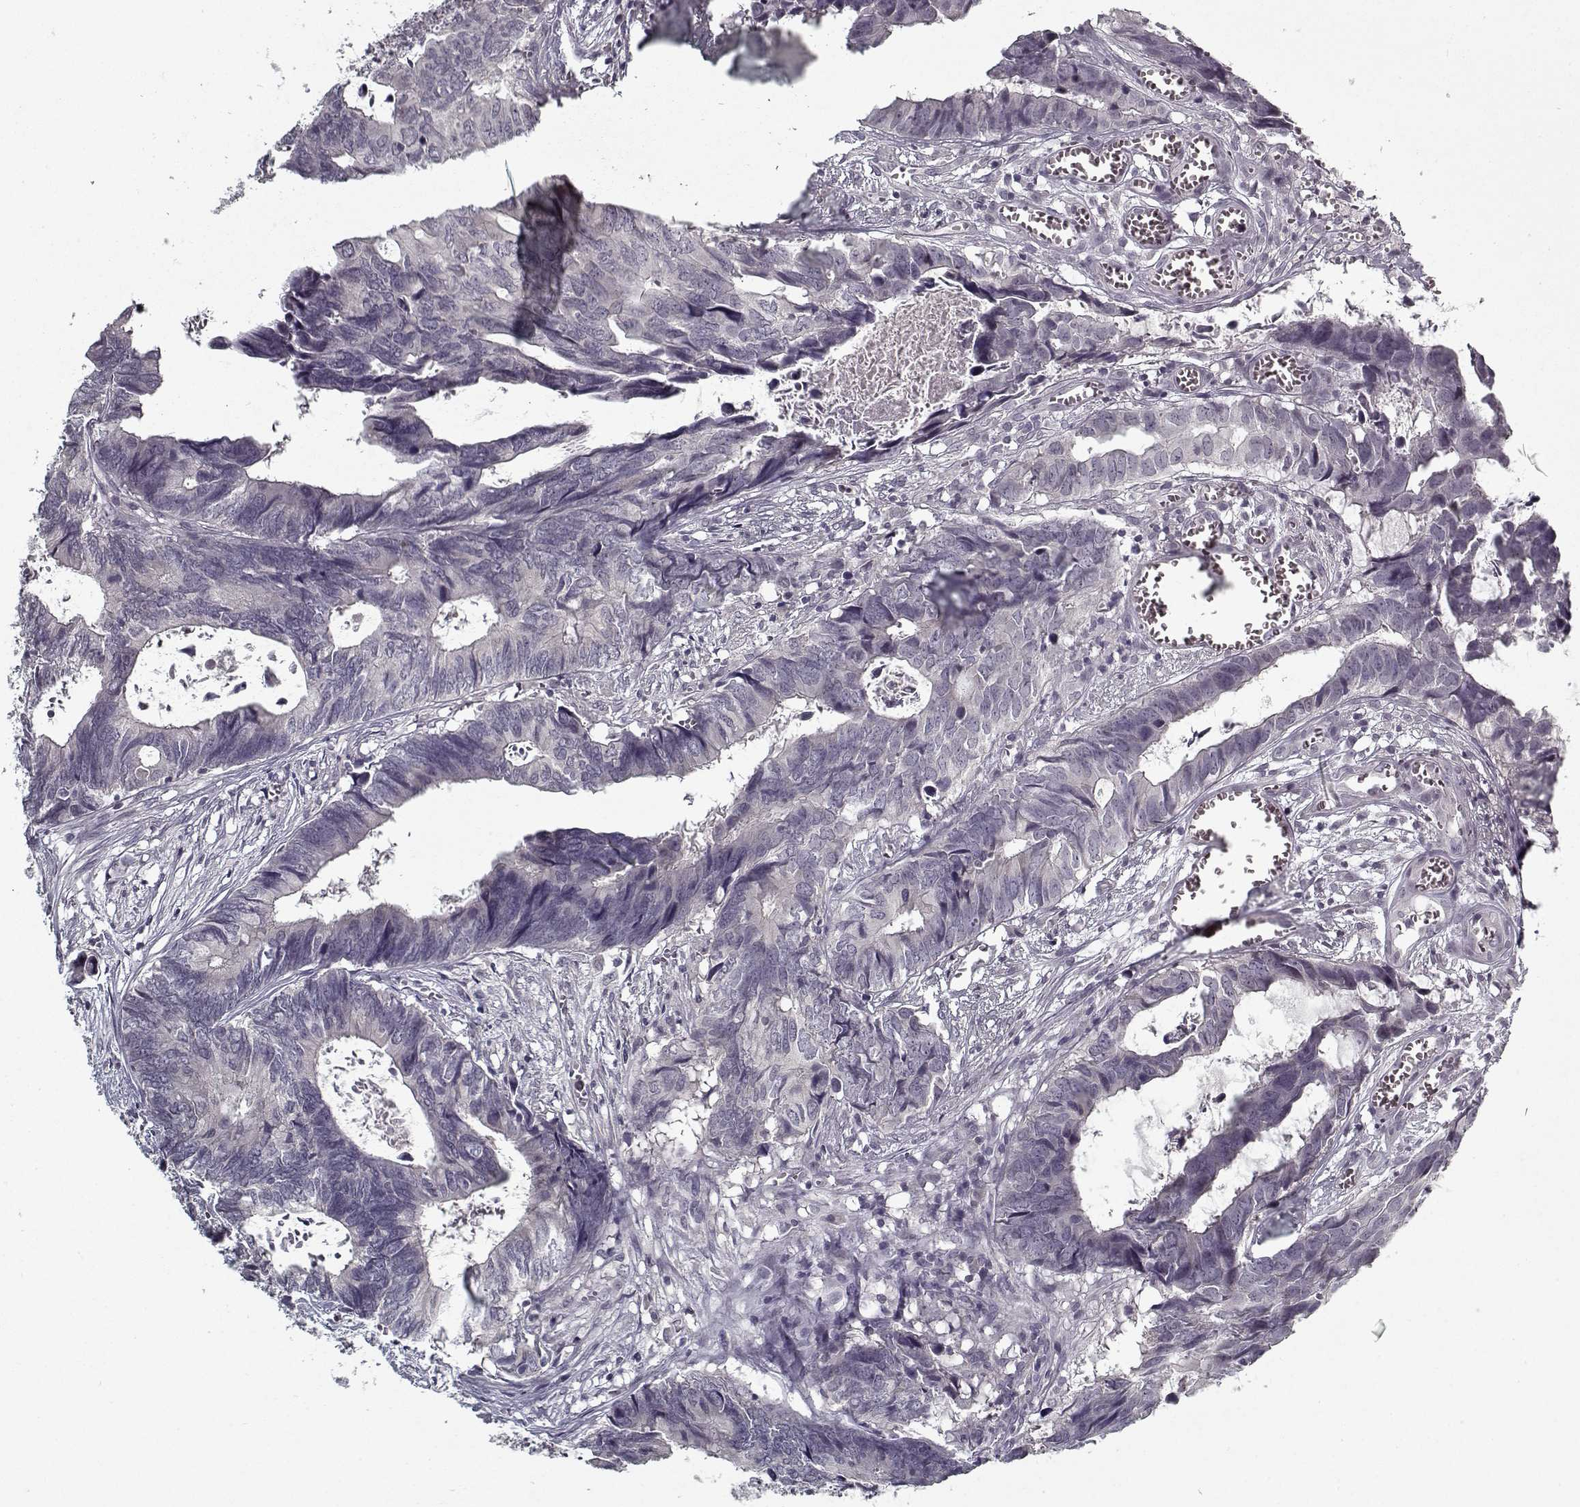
{"staining": {"intensity": "negative", "quantity": "none", "location": "none"}, "tissue": "colorectal cancer", "cell_type": "Tumor cells", "image_type": "cancer", "snomed": [{"axis": "morphology", "description": "Adenocarcinoma, NOS"}, {"axis": "topography", "description": "Colon"}], "caption": "Colorectal cancer (adenocarcinoma) stained for a protein using immunohistochemistry (IHC) displays no staining tumor cells.", "gene": "LAMA2", "patient": {"sex": "female", "age": 82}}